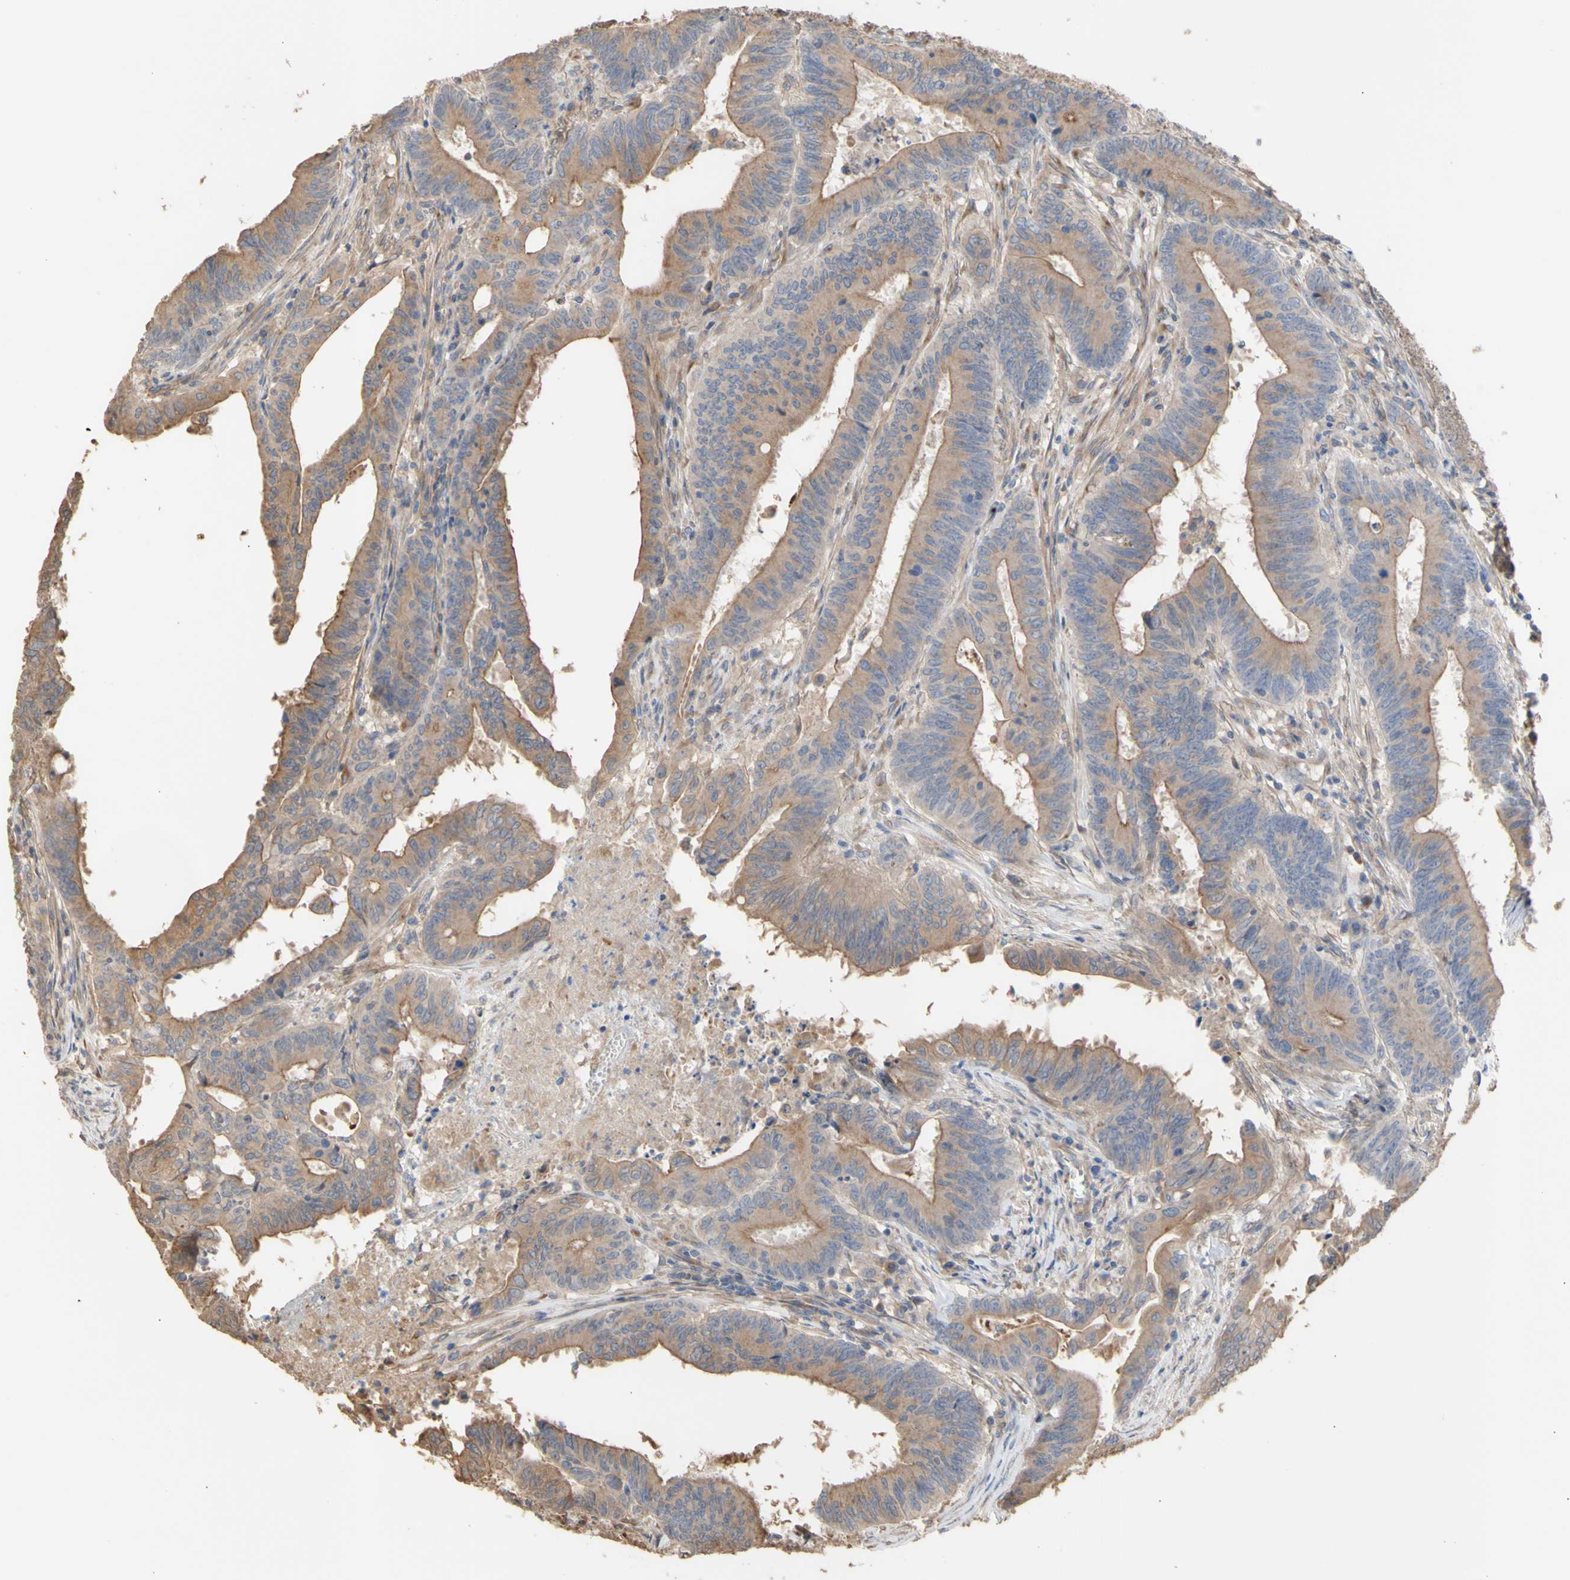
{"staining": {"intensity": "moderate", "quantity": ">75%", "location": "cytoplasmic/membranous"}, "tissue": "colorectal cancer", "cell_type": "Tumor cells", "image_type": "cancer", "snomed": [{"axis": "morphology", "description": "Adenocarcinoma, NOS"}, {"axis": "topography", "description": "Colon"}], "caption": "Human colorectal cancer stained with a brown dye demonstrates moderate cytoplasmic/membranous positive positivity in approximately >75% of tumor cells.", "gene": "NECTIN3", "patient": {"sex": "male", "age": 45}}